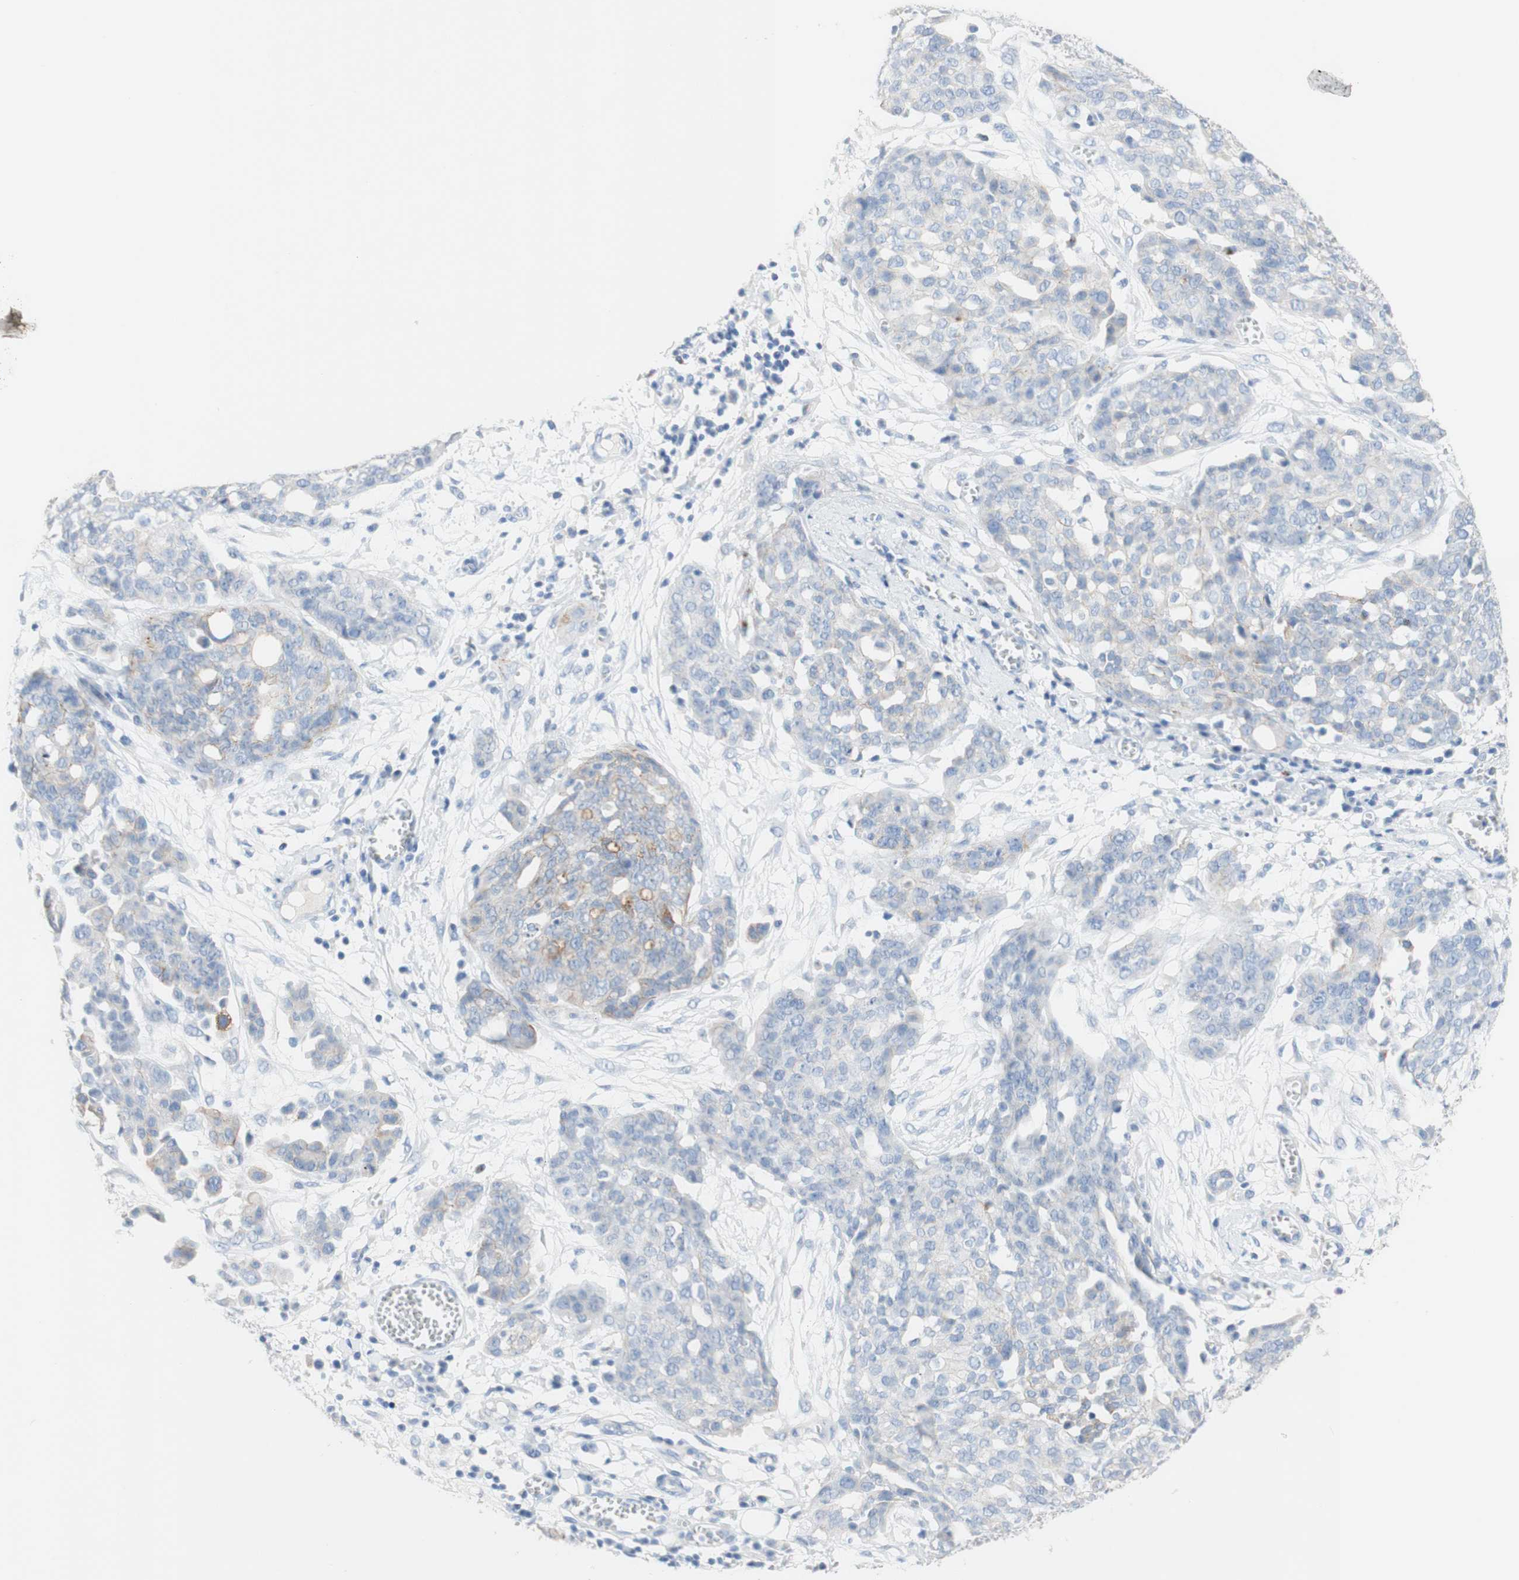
{"staining": {"intensity": "weak", "quantity": "<25%", "location": "cytoplasmic/membranous"}, "tissue": "ovarian cancer", "cell_type": "Tumor cells", "image_type": "cancer", "snomed": [{"axis": "morphology", "description": "Cystadenocarcinoma, serous, NOS"}, {"axis": "topography", "description": "Soft tissue"}, {"axis": "topography", "description": "Ovary"}], "caption": "High power microscopy image of an immunohistochemistry (IHC) micrograph of ovarian serous cystadenocarcinoma, revealing no significant expression in tumor cells.", "gene": "DSC2", "patient": {"sex": "female", "age": 57}}